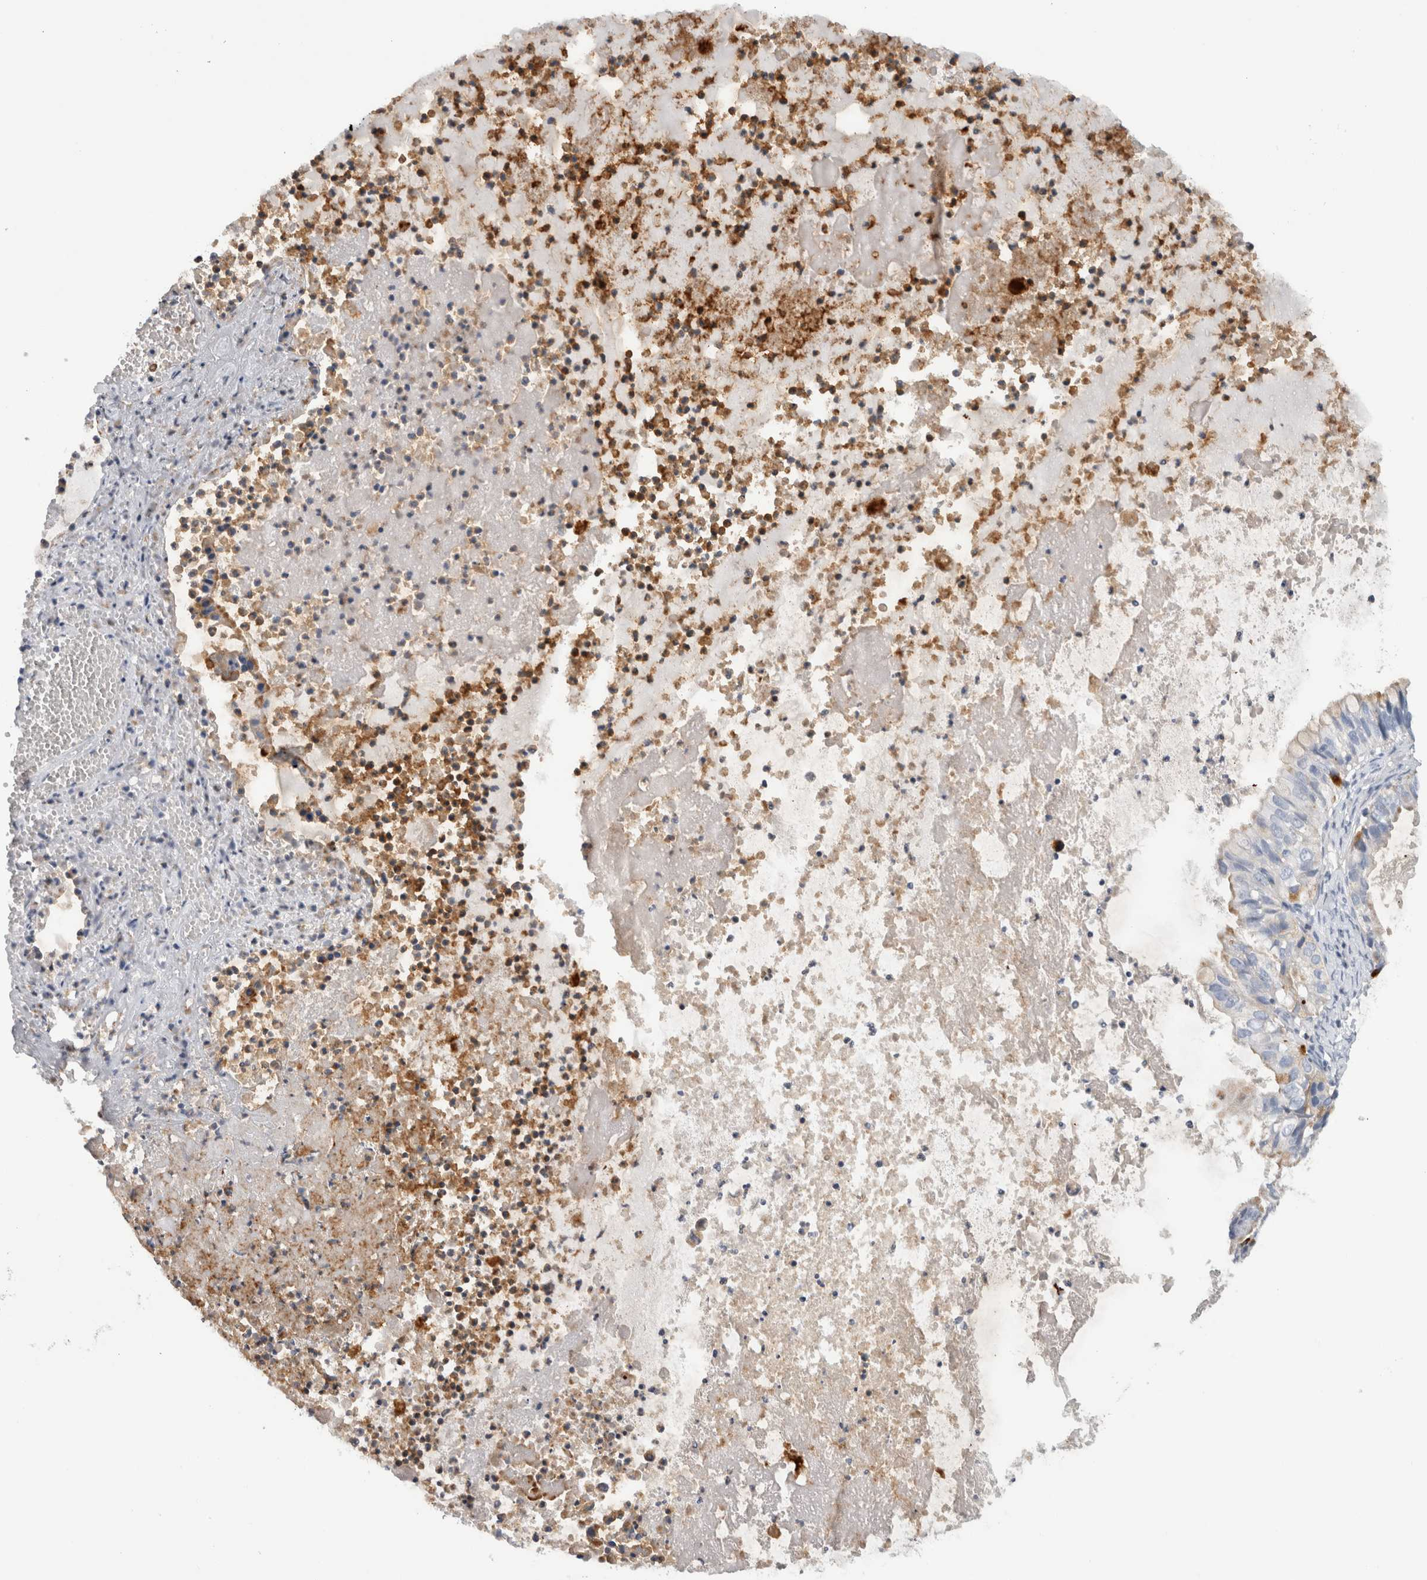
{"staining": {"intensity": "negative", "quantity": "none", "location": "none"}, "tissue": "ovarian cancer", "cell_type": "Tumor cells", "image_type": "cancer", "snomed": [{"axis": "morphology", "description": "Cystadenocarcinoma, mucinous, NOS"}, {"axis": "topography", "description": "Ovary"}], "caption": "Mucinous cystadenocarcinoma (ovarian) was stained to show a protein in brown. There is no significant staining in tumor cells.", "gene": "CD63", "patient": {"sex": "female", "age": 80}}